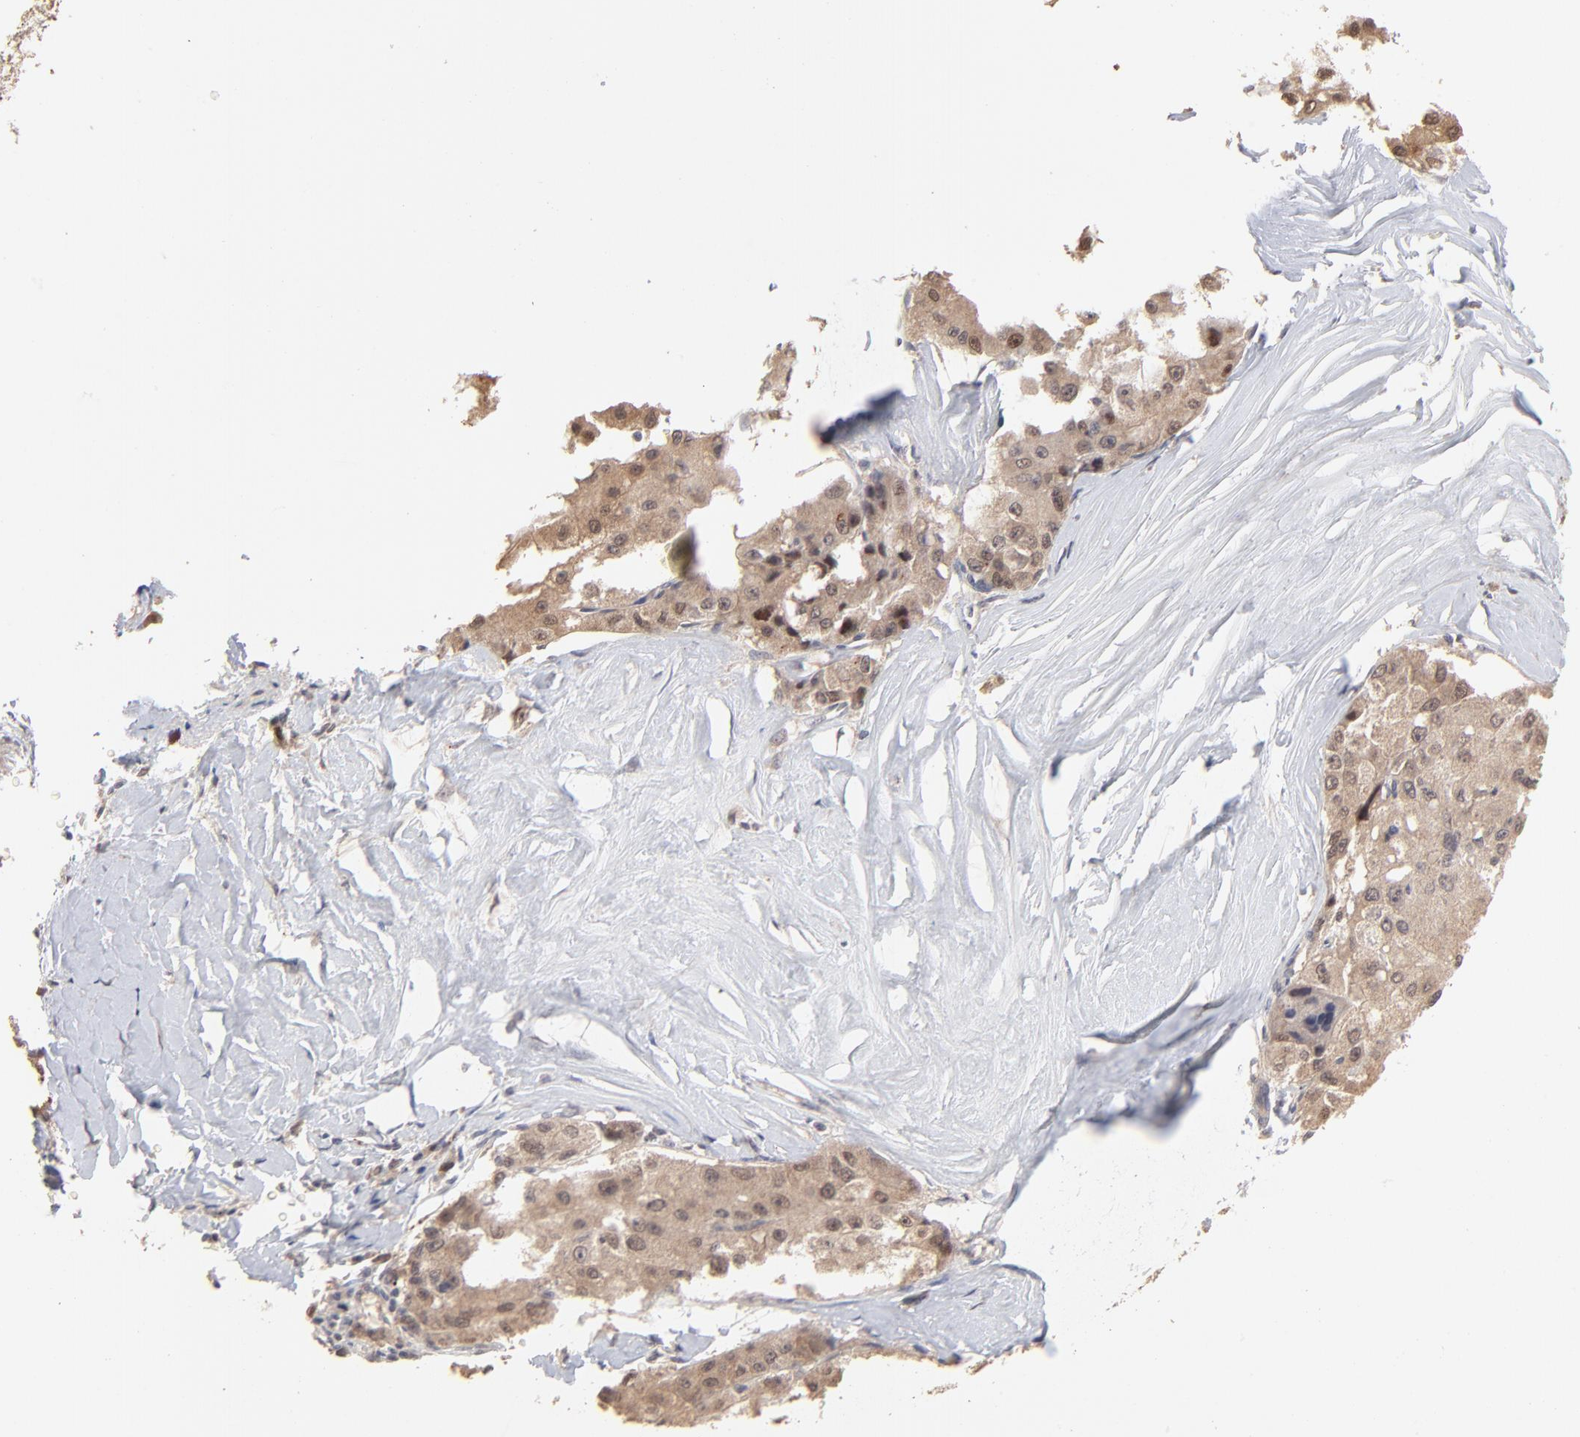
{"staining": {"intensity": "weak", "quantity": ">75%", "location": "cytoplasmic/membranous,nuclear"}, "tissue": "liver cancer", "cell_type": "Tumor cells", "image_type": "cancer", "snomed": [{"axis": "morphology", "description": "Carcinoma, Hepatocellular, NOS"}, {"axis": "topography", "description": "Liver"}], "caption": "Protein analysis of liver cancer (hepatocellular carcinoma) tissue displays weak cytoplasmic/membranous and nuclear staining in about >75% of tumor cells.", "gene": "MSL2", "patient": {"sex": "male", "age": 80}}